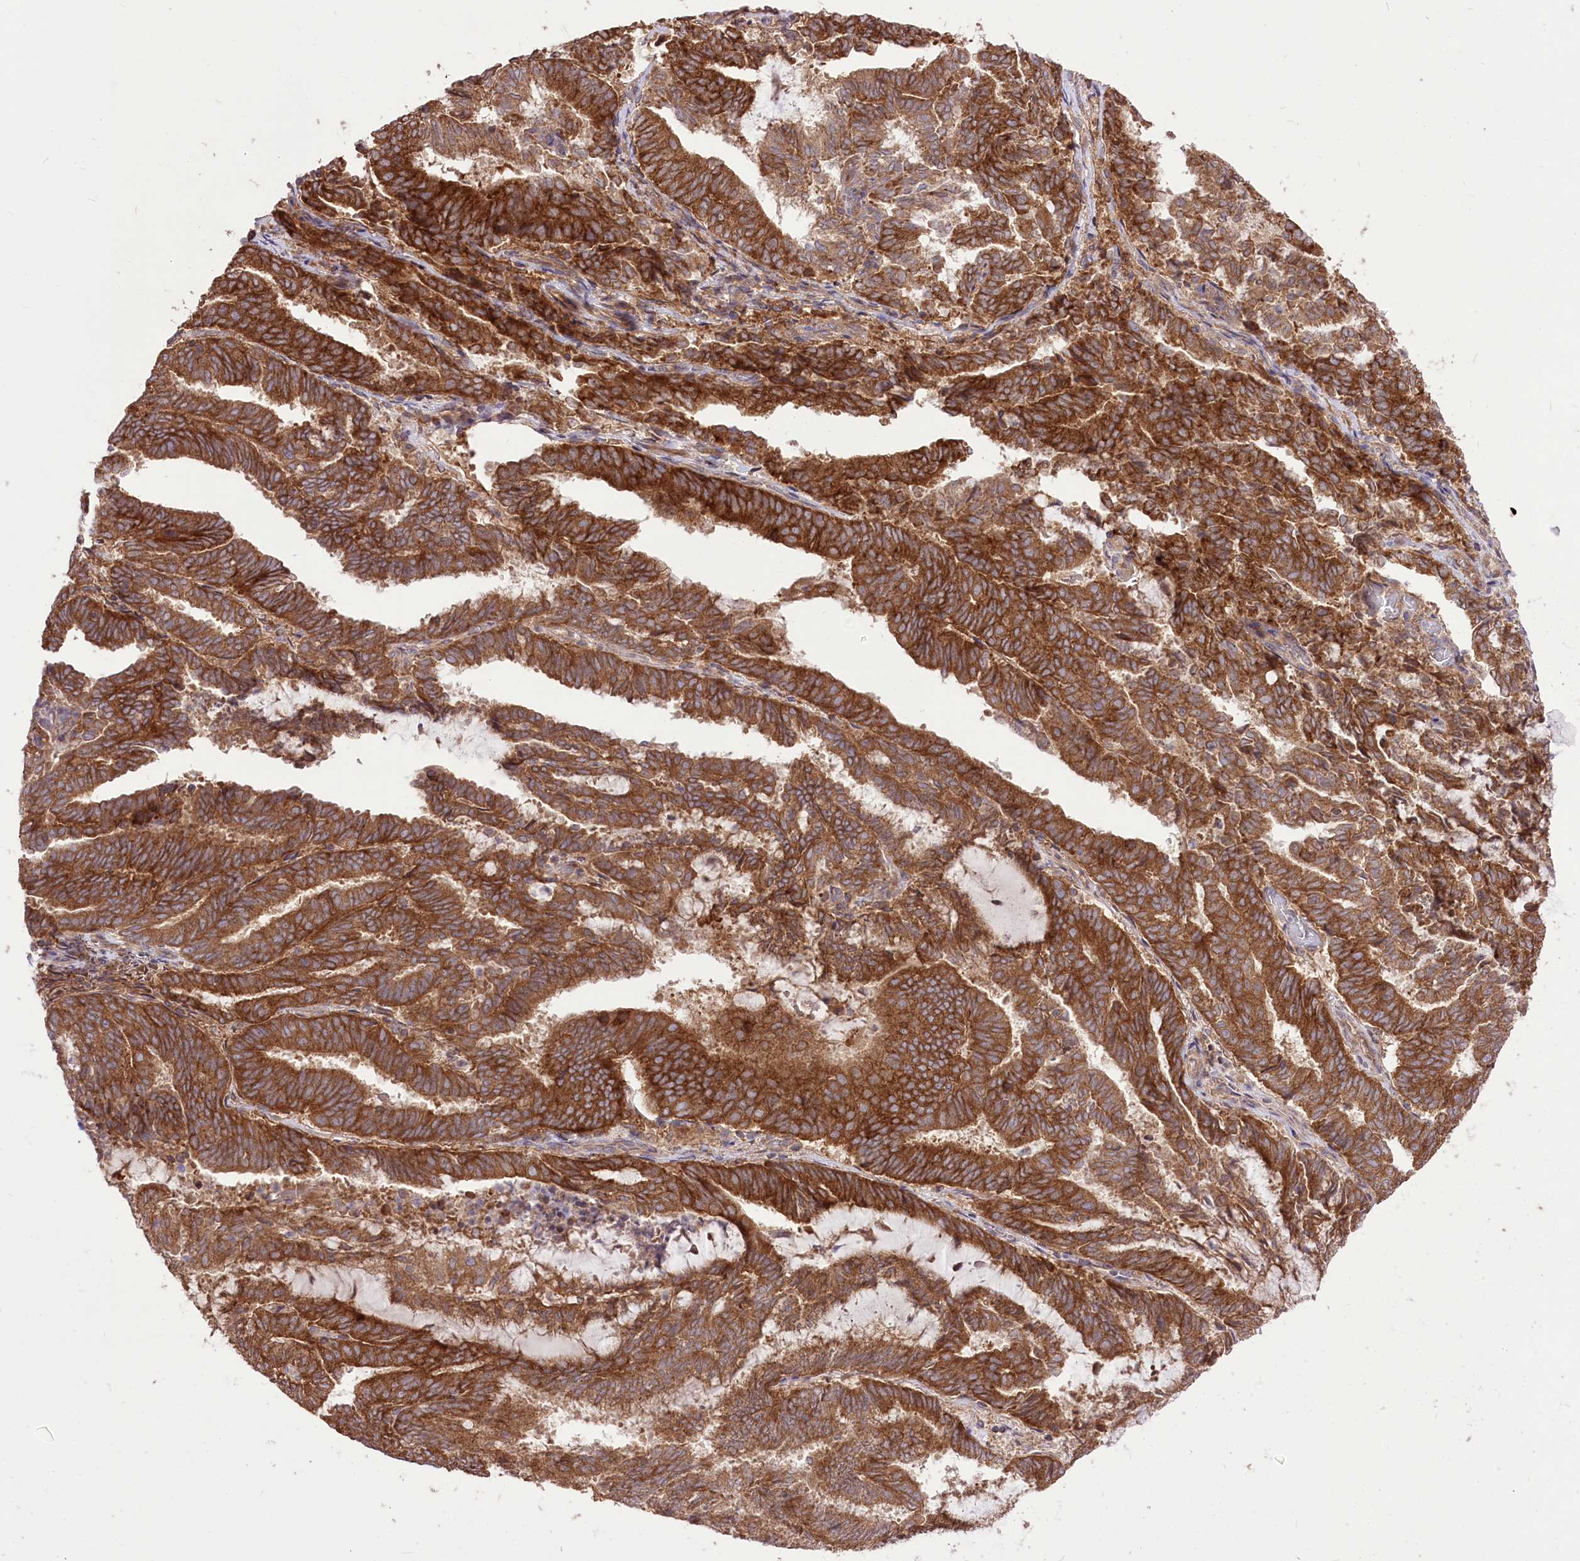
{"staining": {"intensity": "strong", "quantity": ">75%", "location": "cytoplasmic/membranous"}, "tissue": "endometrial cancer", "cell_type": "Tumor cells", "image_type": "cancer", "snomed": [{"axis": "morphology", "description": "Adenocarcinoma, NOS"}, {"axis": "topography", "description": "Endometrium"}], "caption": "Adenocarcinoma (endometrial) was stained to show a protein in brown. There is high levels of strong cytoplasmic/membranous expression in approximately >75% of tumor cells. (DAB (3,3'-diaminobenzidine) IHC, brown staining for protein, blue staining for nuclei).", "gene": "XYLB", "patient": {"sex": "female", "age": 80}}